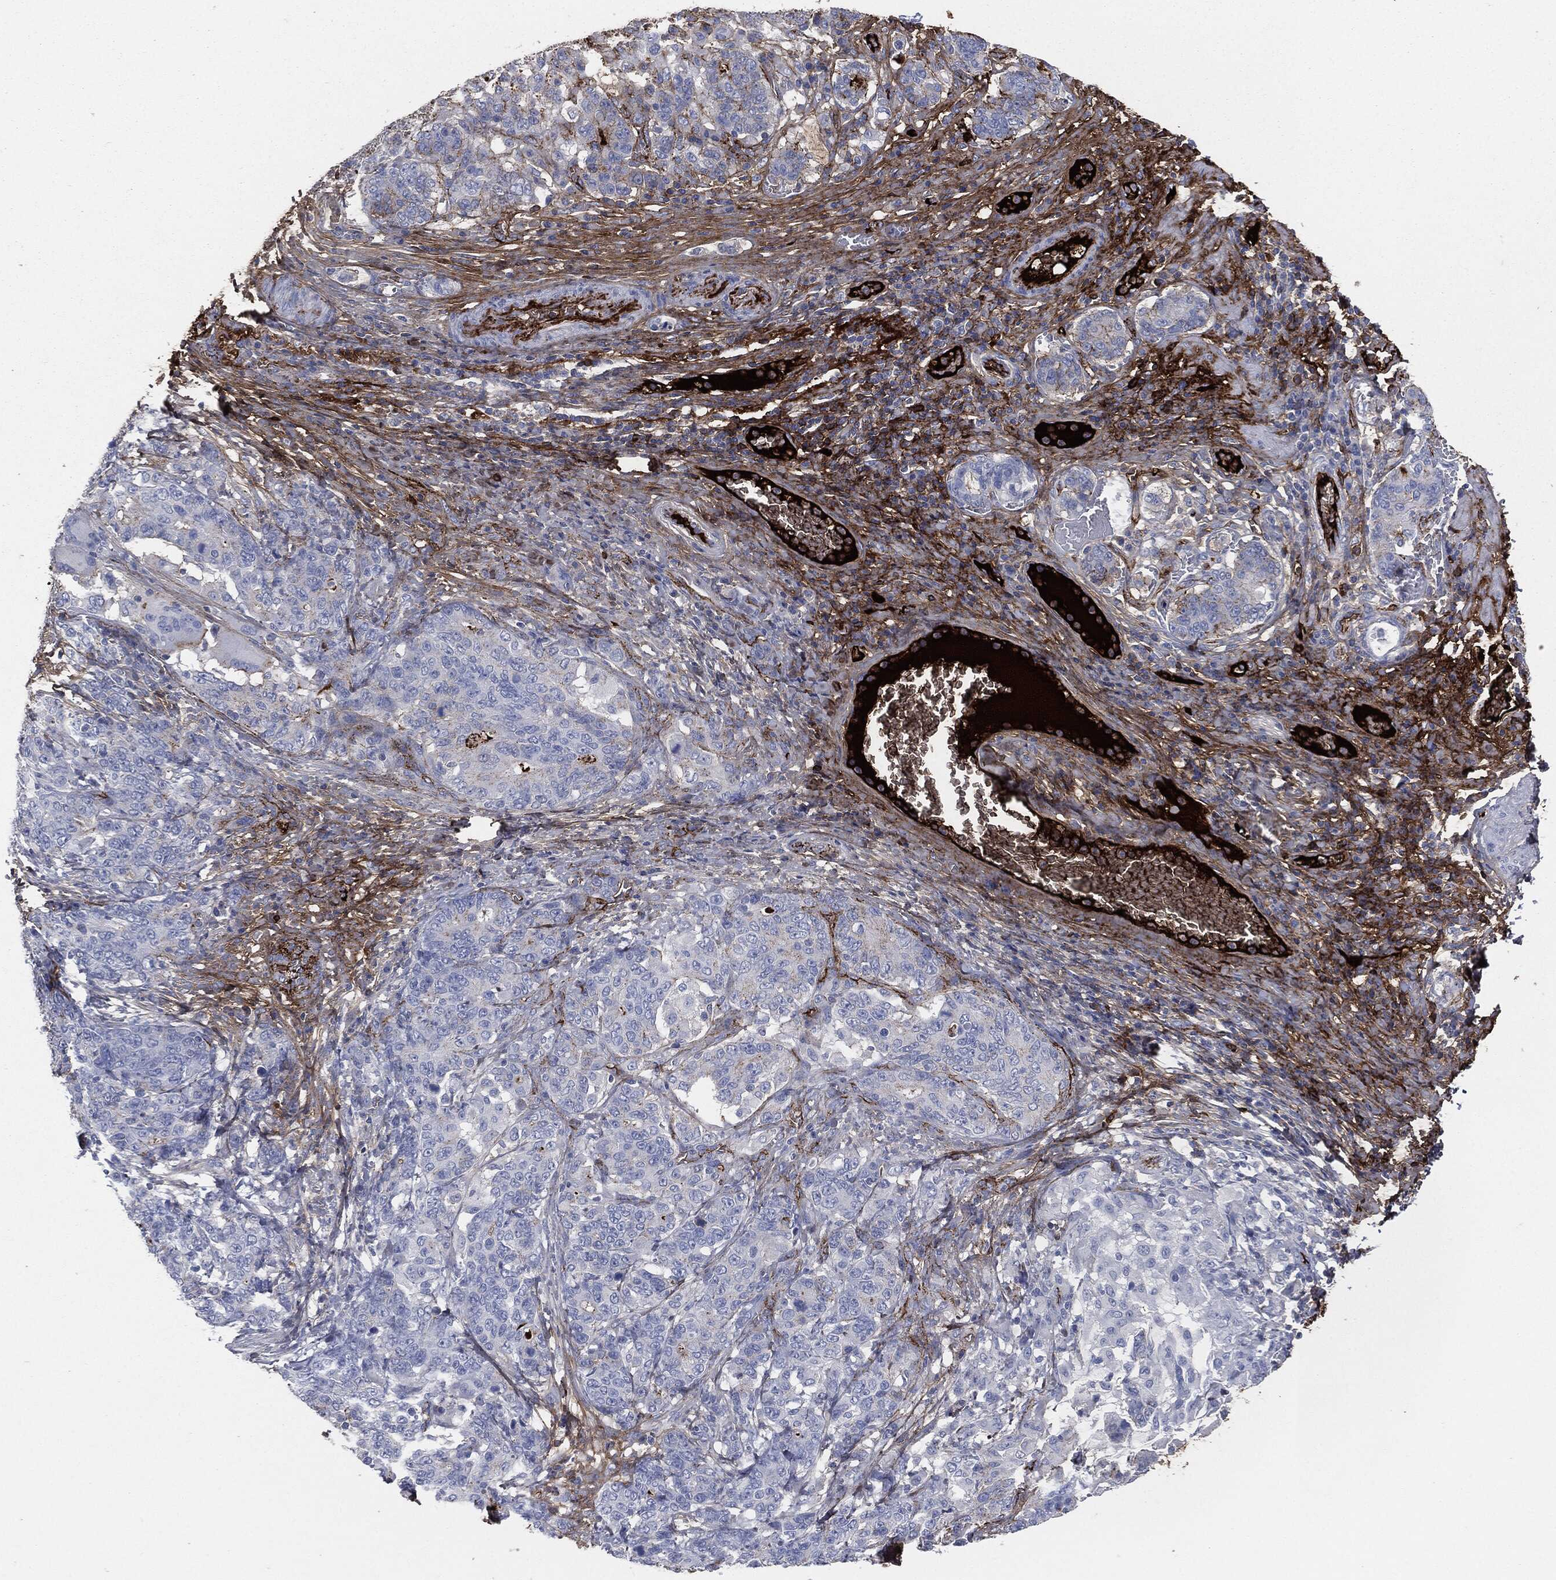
{"staining": {"intensity": "negative", "quantity": "none", "location": "none"}, "tissue": "stomach cancer", "cell_type": "Tumor cells", "image_type": "cancer", "snomed": [{"axis": "morphology", "description": "Normal tissue, NOS"}, {"axis": "morphology", "description": "Adenocarcinoma, NOS"}, {"axis": "topography", "description": "Stomach"}], "caption": "High magnification brightfield microscopy of stomach cancer stained with DAB (brown) and counterstained with hematoxylin (blue): tumor cells show no significant positivity.", "gene": "APOB", "patient": {"sex": "female", "age": 64}}